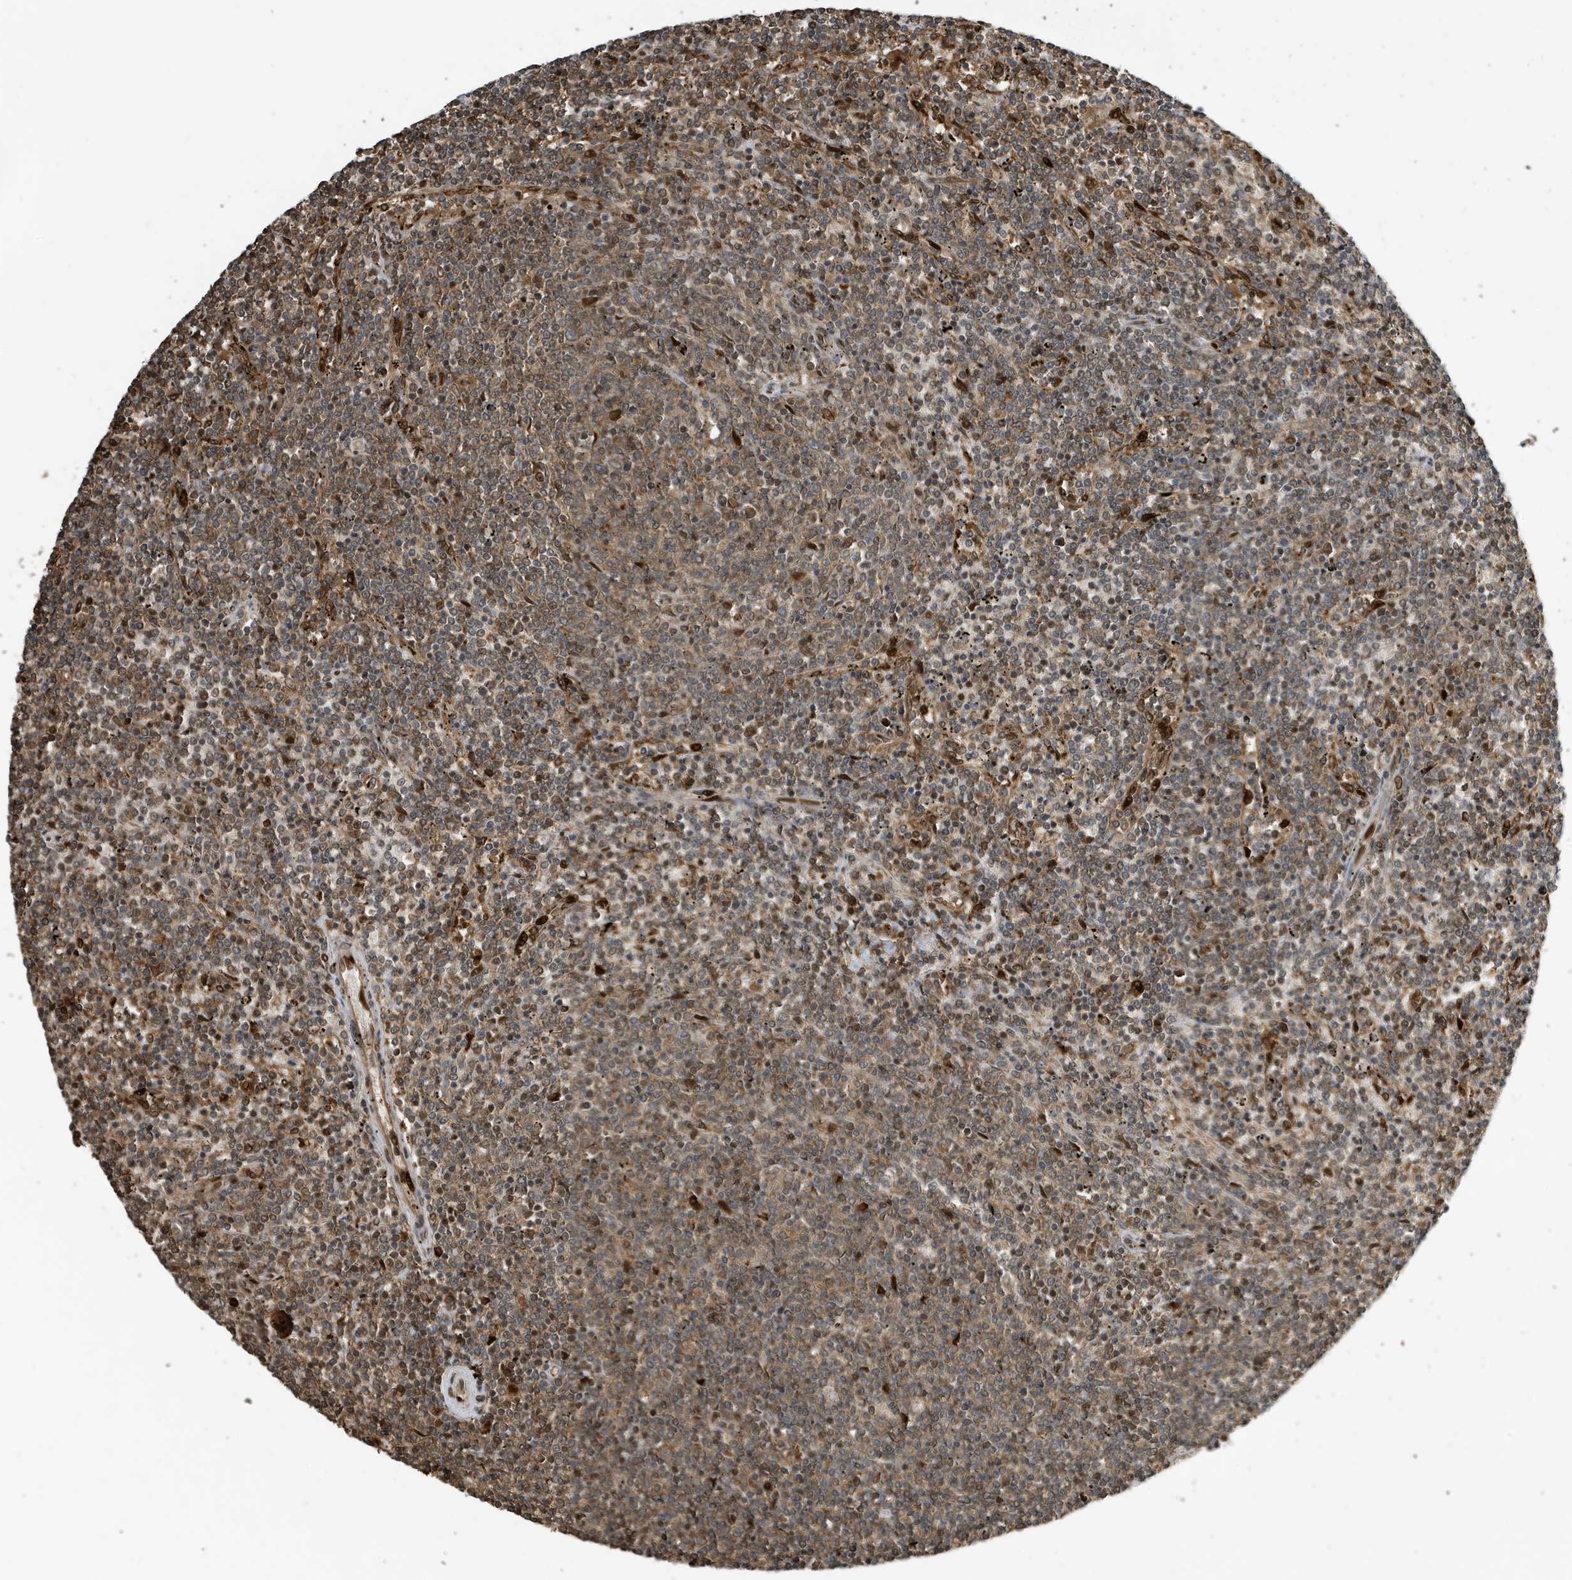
{"staining": {"intensity": "weak", "quantity": "25%-75%", "location": "nuclear"}, "tissue": "lymphoma", "cell_type": "Tumor cells", "image_type": "cancer", "snomed": [{"axis": "morphology", "description": "Malignant lymphoma, non-Hodgkin's type, Low grade"}, {"axis": "topography", "description": "Spleen"}], "caption": "Lymphoma was stained to show a protein in brown. There is low levels of weak nuclear expression in approximately 25%-75% of tumor cells.", "gene": "DUSP18", "patient": {"sex": "female", "age": 50}}